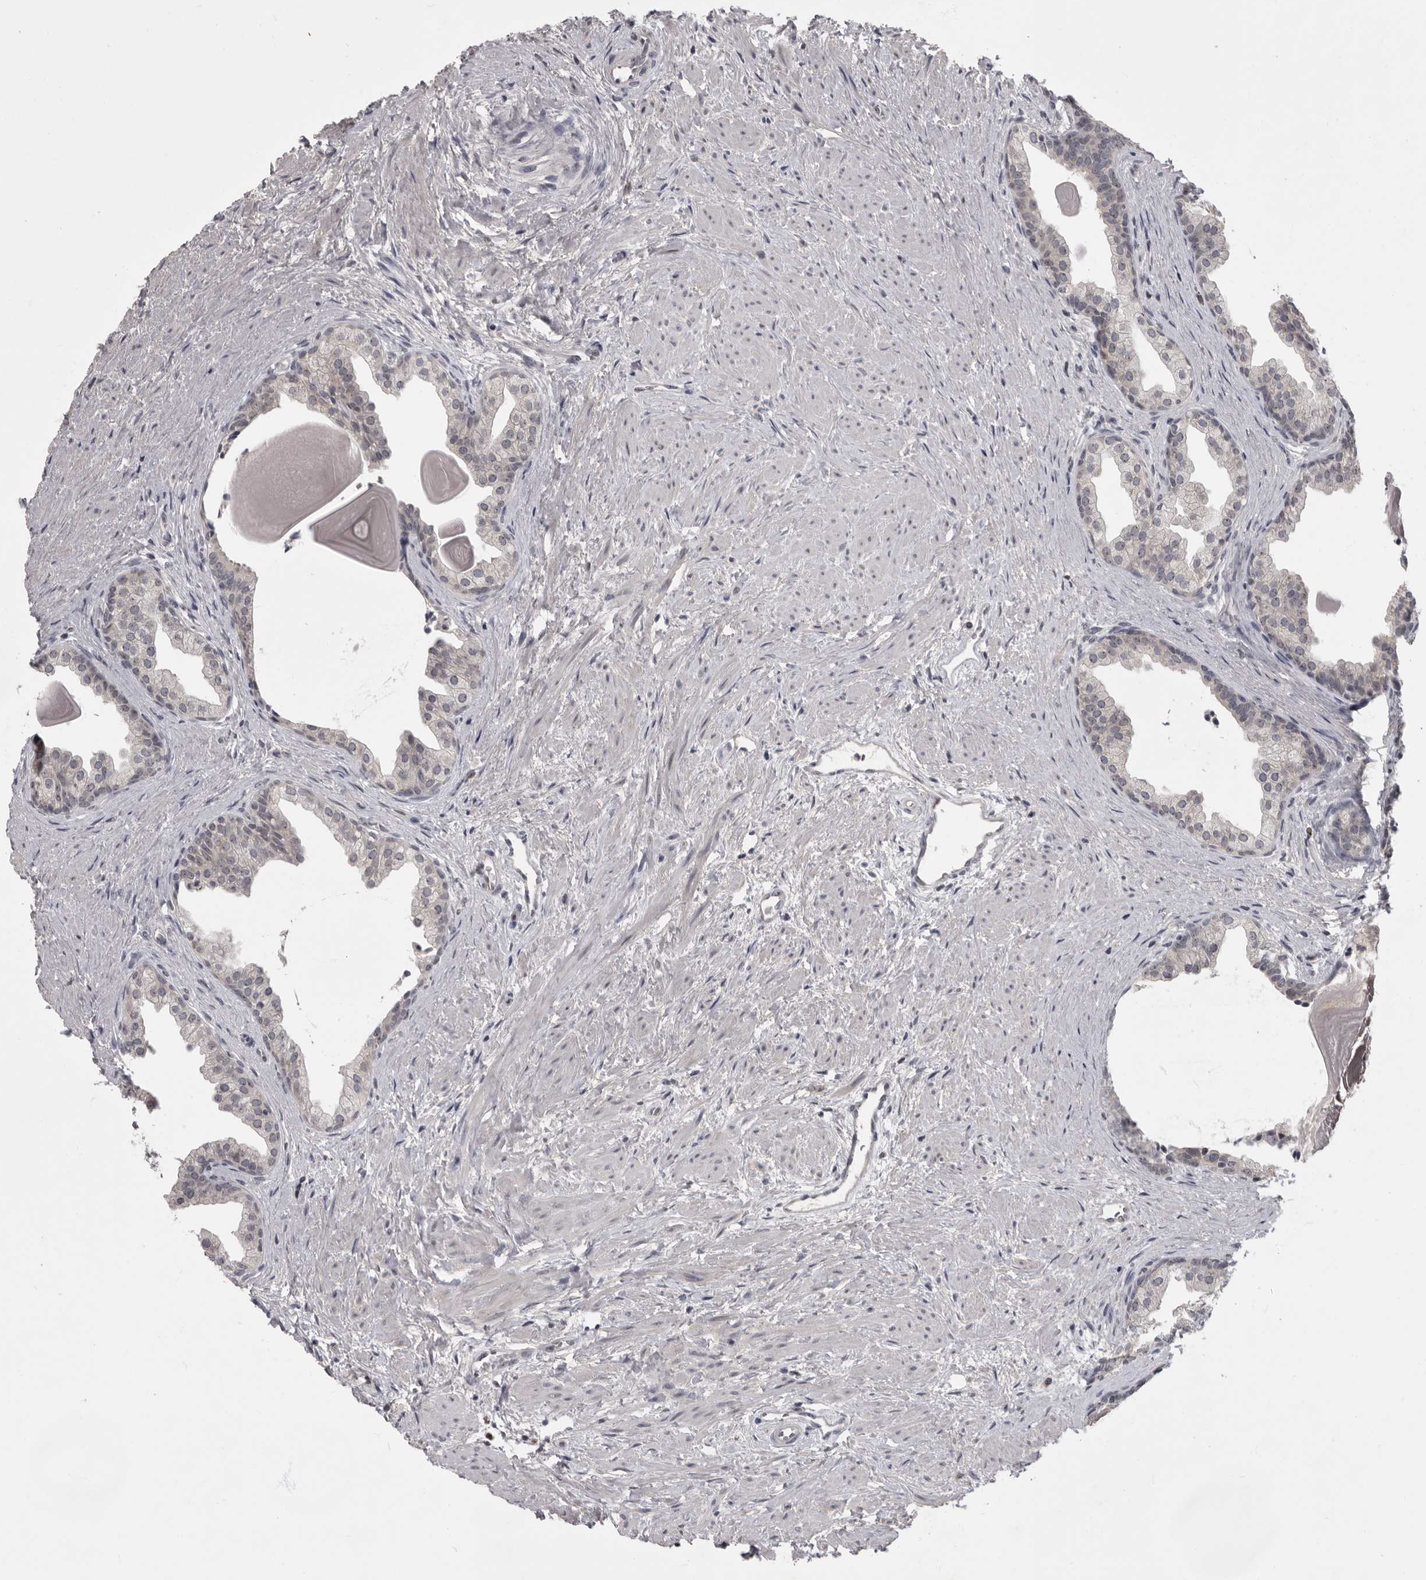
{"staining": {"intensity": "negative", "quantity": "none", "location": "none"}, "tissue": "prostate", "cell_type": "Glandular cells", "image_type": "normal", "snomed": [{"axis": "morphology", "description": "Normal tissue, NOS"}, {"axis": "topography", "description": "Prostate"}], "caption": "Glandular cells are negative for protein expression in benign human prostate. (Stains: DAB IHC with hematoxylin counter stain, Microscopy: brightfield microscopy at high magnification).", "gene": "MRTO4", "patient": {"sex": "male", "age": 48}}